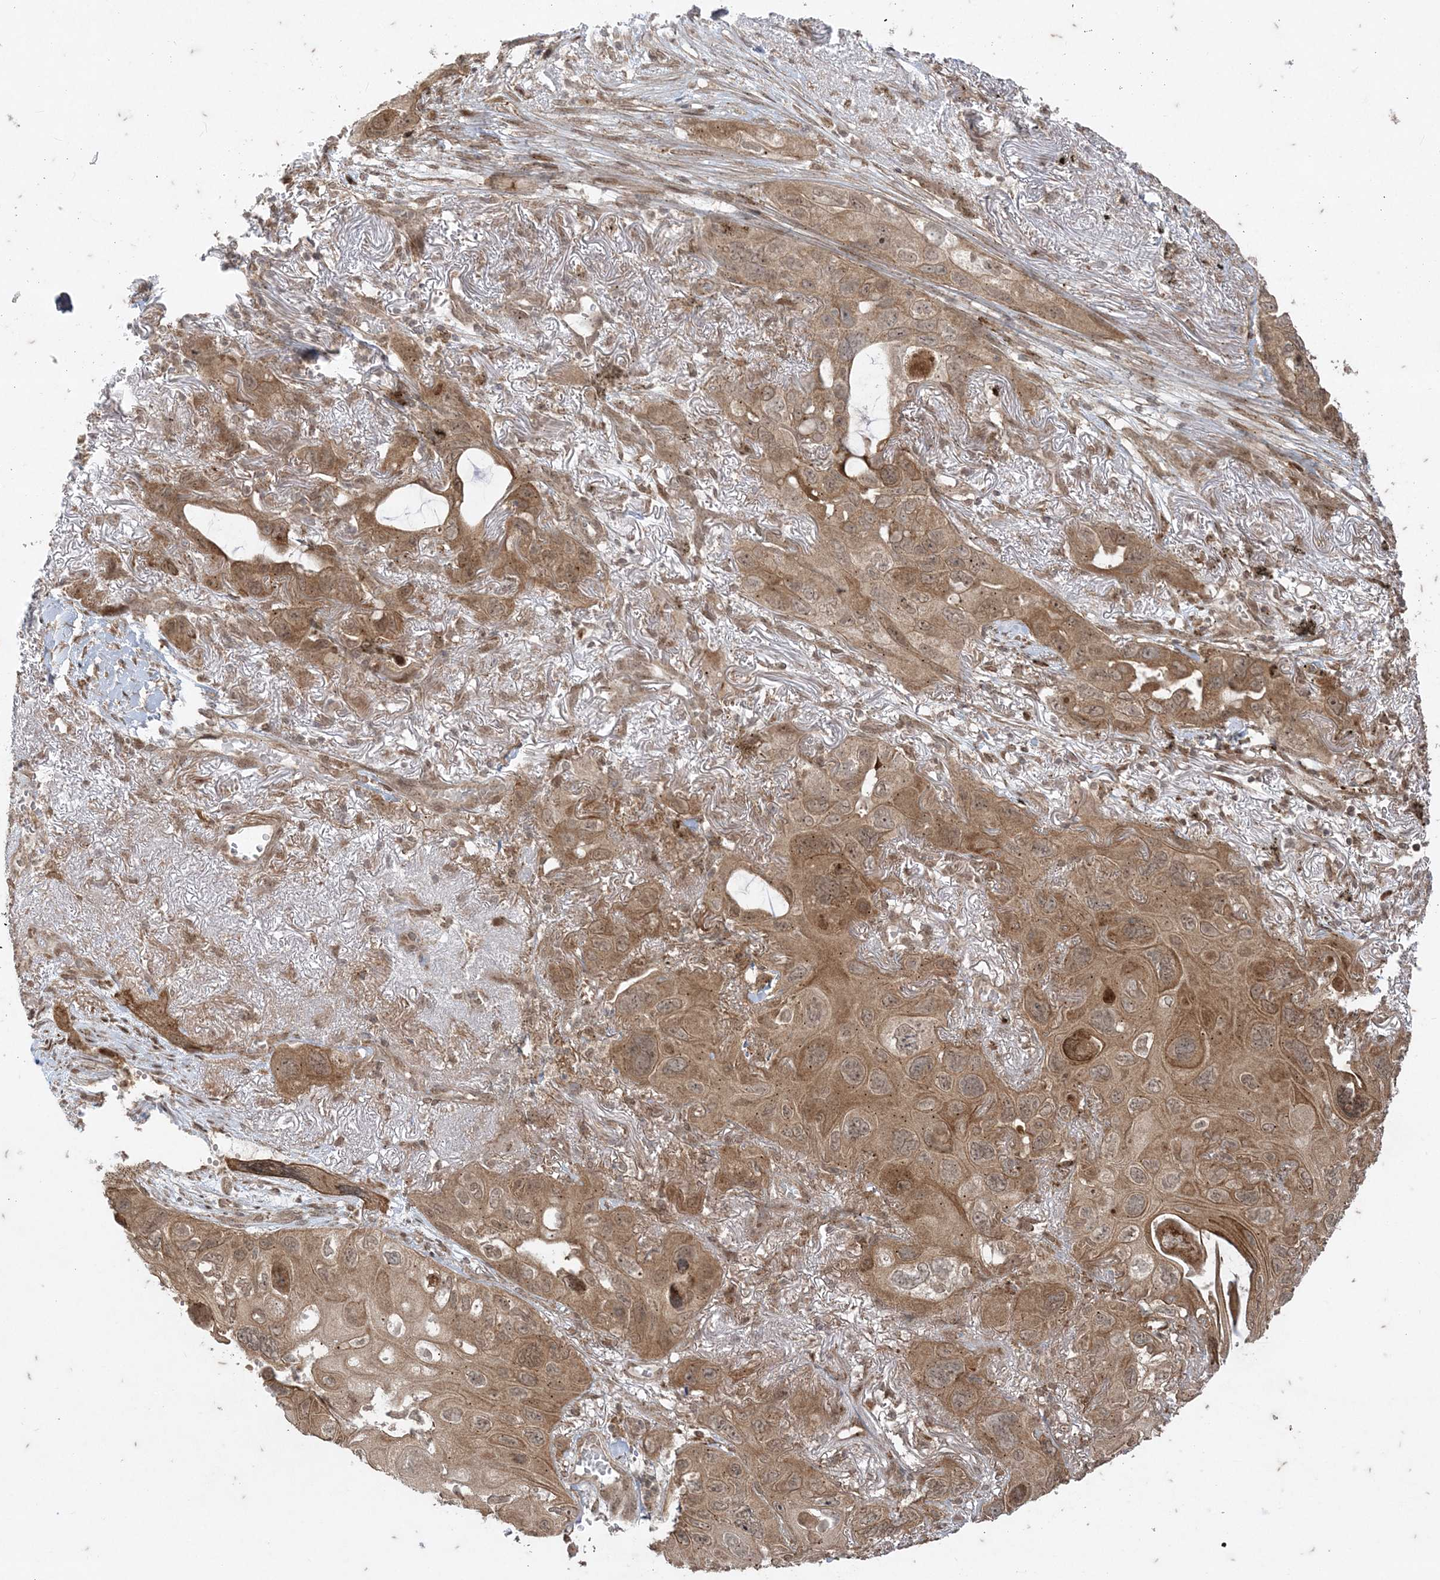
{"staining": {"intensity": "moderate", "quantity": ">75%", "location": "cytoplasmic/membranous"}, "tissue": "lung cancer", "cell_type": "Tumor cells", "image_type": "cancer", "snomed": [{"axis": "morphology", "description": "Squamous cell carcinoma, NOS"}, {"axis": "topography", "description": "Lung"}], "caption": "Squamous cell carcinoma (lung) was stained to show a protein in brown. There is medium levels of moderate cytoplasmic/membranous expression in about >75% of tumor cells.", "gene": "RRAS", "patient": {"sex": "female", "age": 73}}